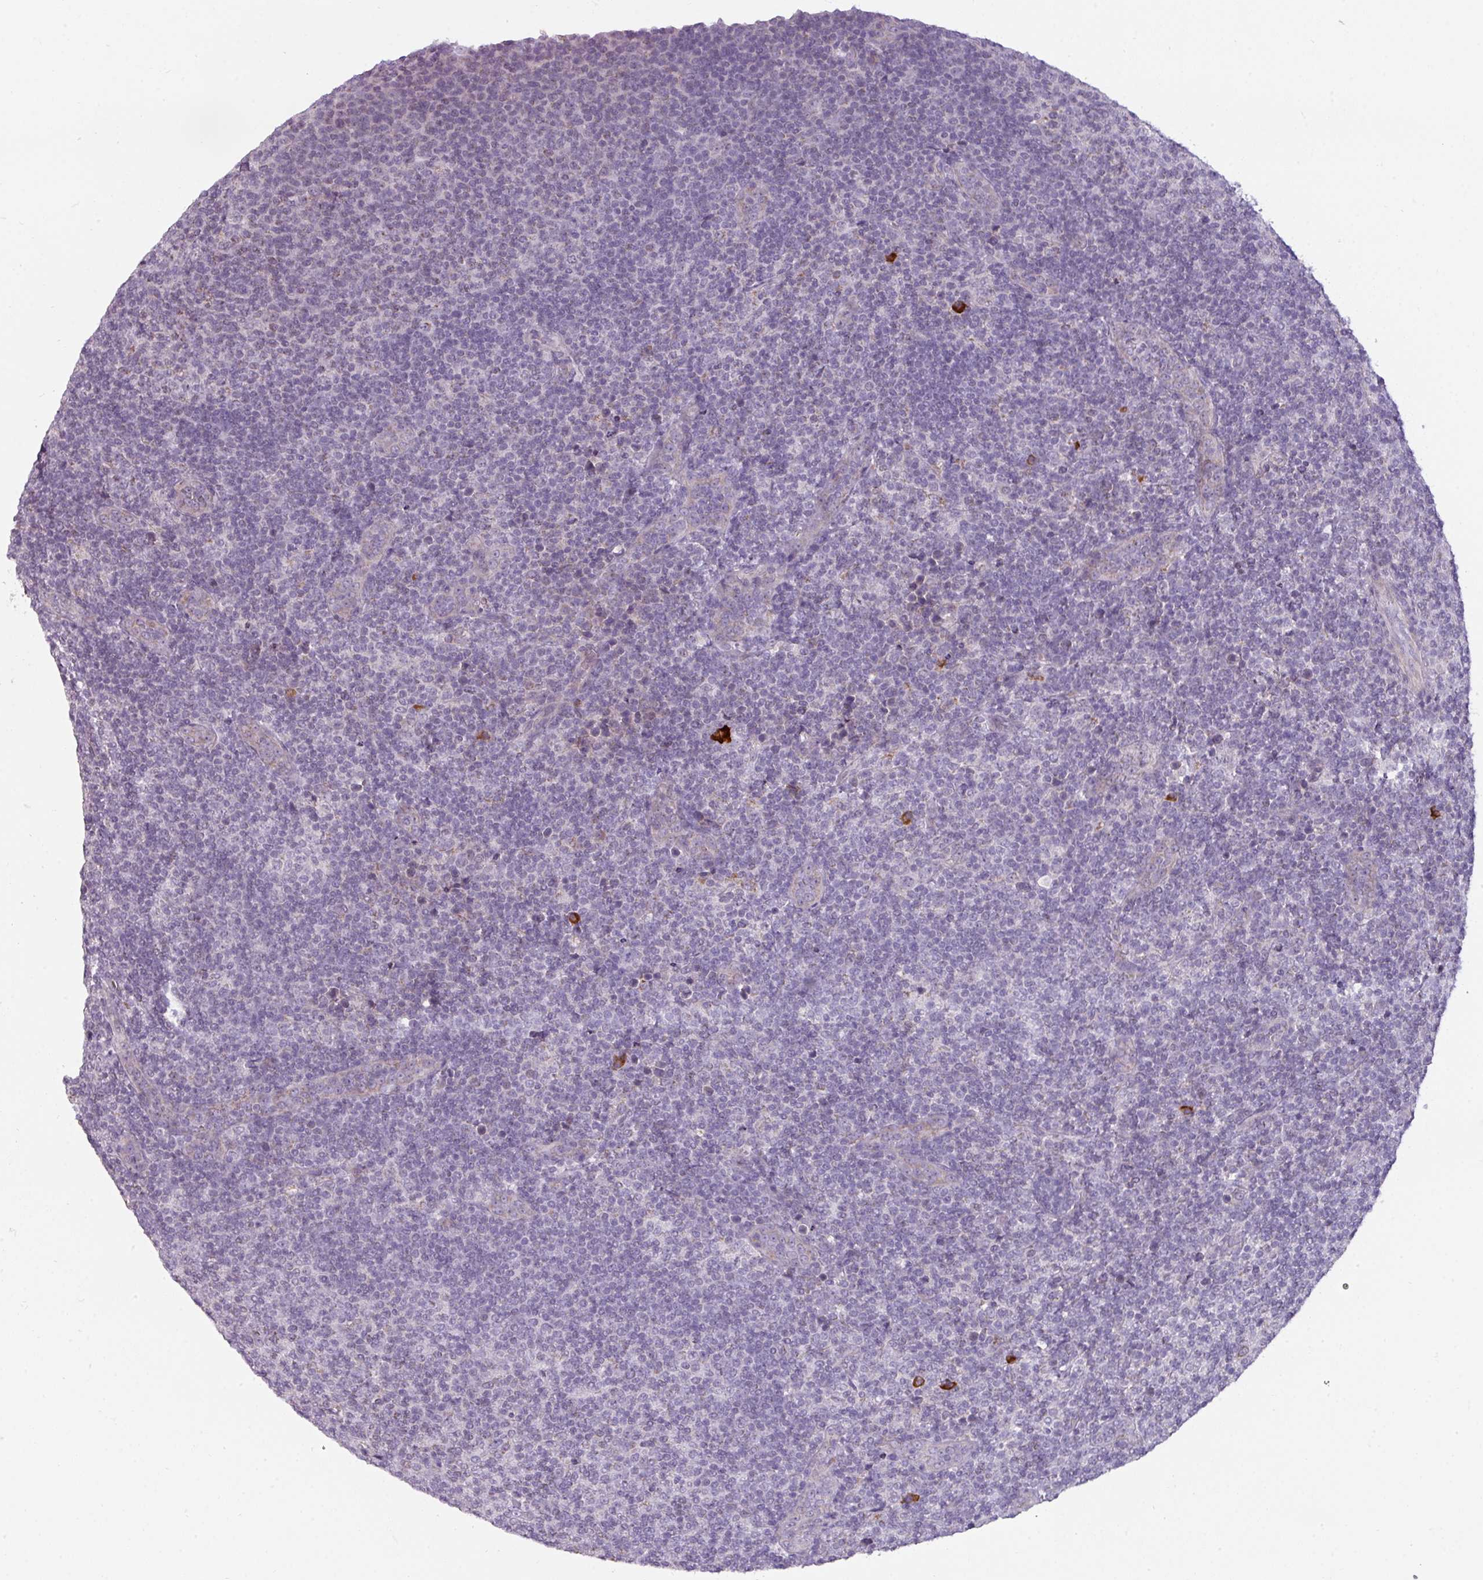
{"staining": {"intensity": "negative", "quantity": "none", "location": "none"}, "tissue": "lymphoma", "cell_type": "Tumor cells", "image_type": "cancer", "snomed": [{"axis": "morphology", "description": "Malignant lymphoma, non-Hodgkin's type, Low grade"}, {"axis": "topography", "description": "Lymph node"}], "caption": "DAB (3,3'-diaminobenzidine) immunohistochemical staining of human low-grade malignant lymphoma, non-Hodgkin's type exhibits no significant expression in tumor cells. Brightfield microscopy of IHC stained with DAB (brown) and hematoxylin (blue), captured at high magnification.", "gene": "C2orf68", "patient": {"sex": "male", "age": 66}}